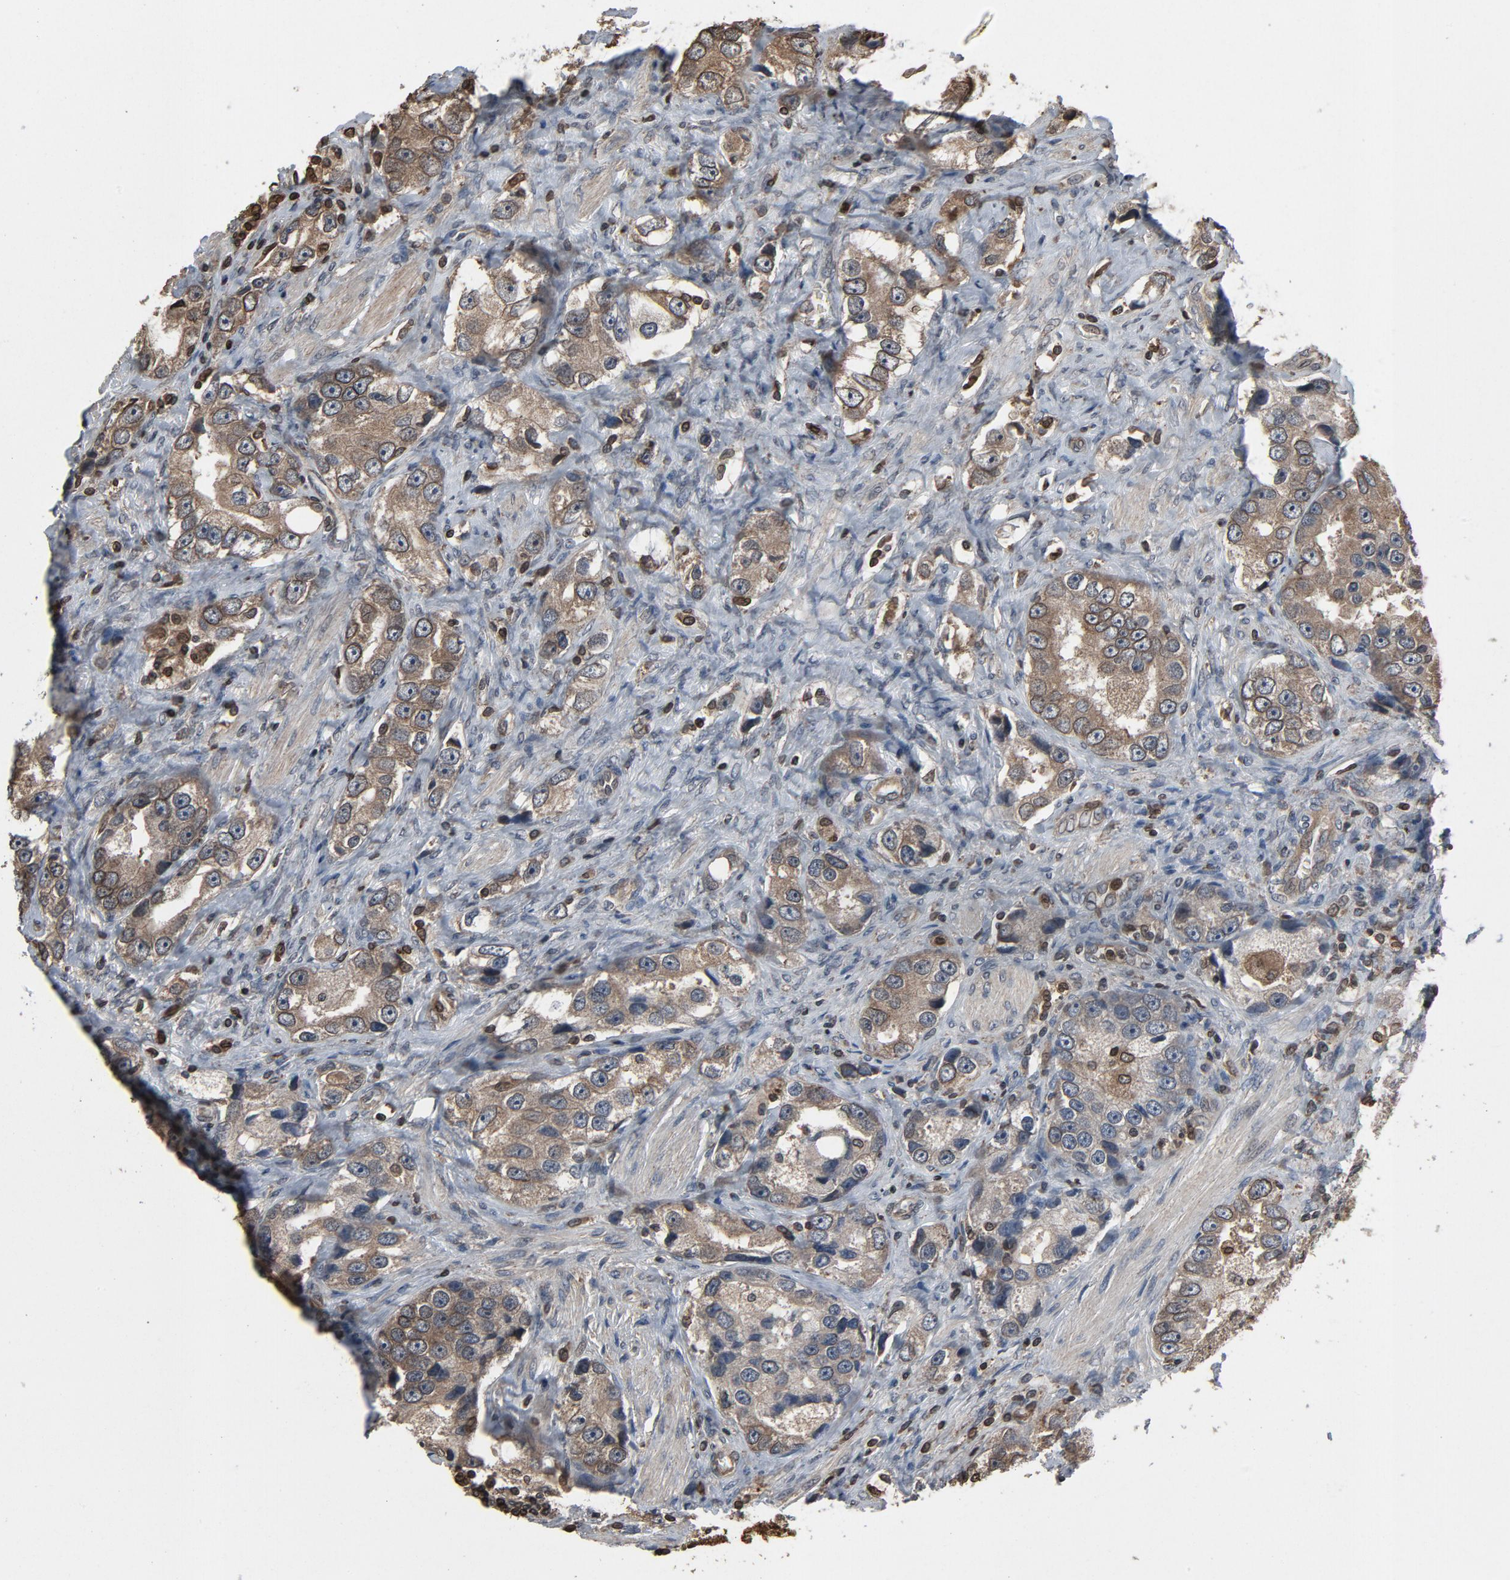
{"staining": {"intensity": "weak", "quantity": ">75%", "location": "cytoplasmic/membranous,nuclear"}, "tissue": "prostate cancer", "cell_type": "Tumor cells", "image_type": "cancer", "snomed": [{"axis": "morphology", "description": "Adenocarcinoma, High grade"}, {"axis": "topography", "description": "Prostate"}], "caption": "Immunohistochemical staining of human prostate cancer (high-grade adenocarcinoma) shows weak cytoplasmic/membranous and nuclear protein positivity in approximately >75% of tumor cells.", "gene": "UBE2D1", "patient": {"sex": "male", "age": 63}}